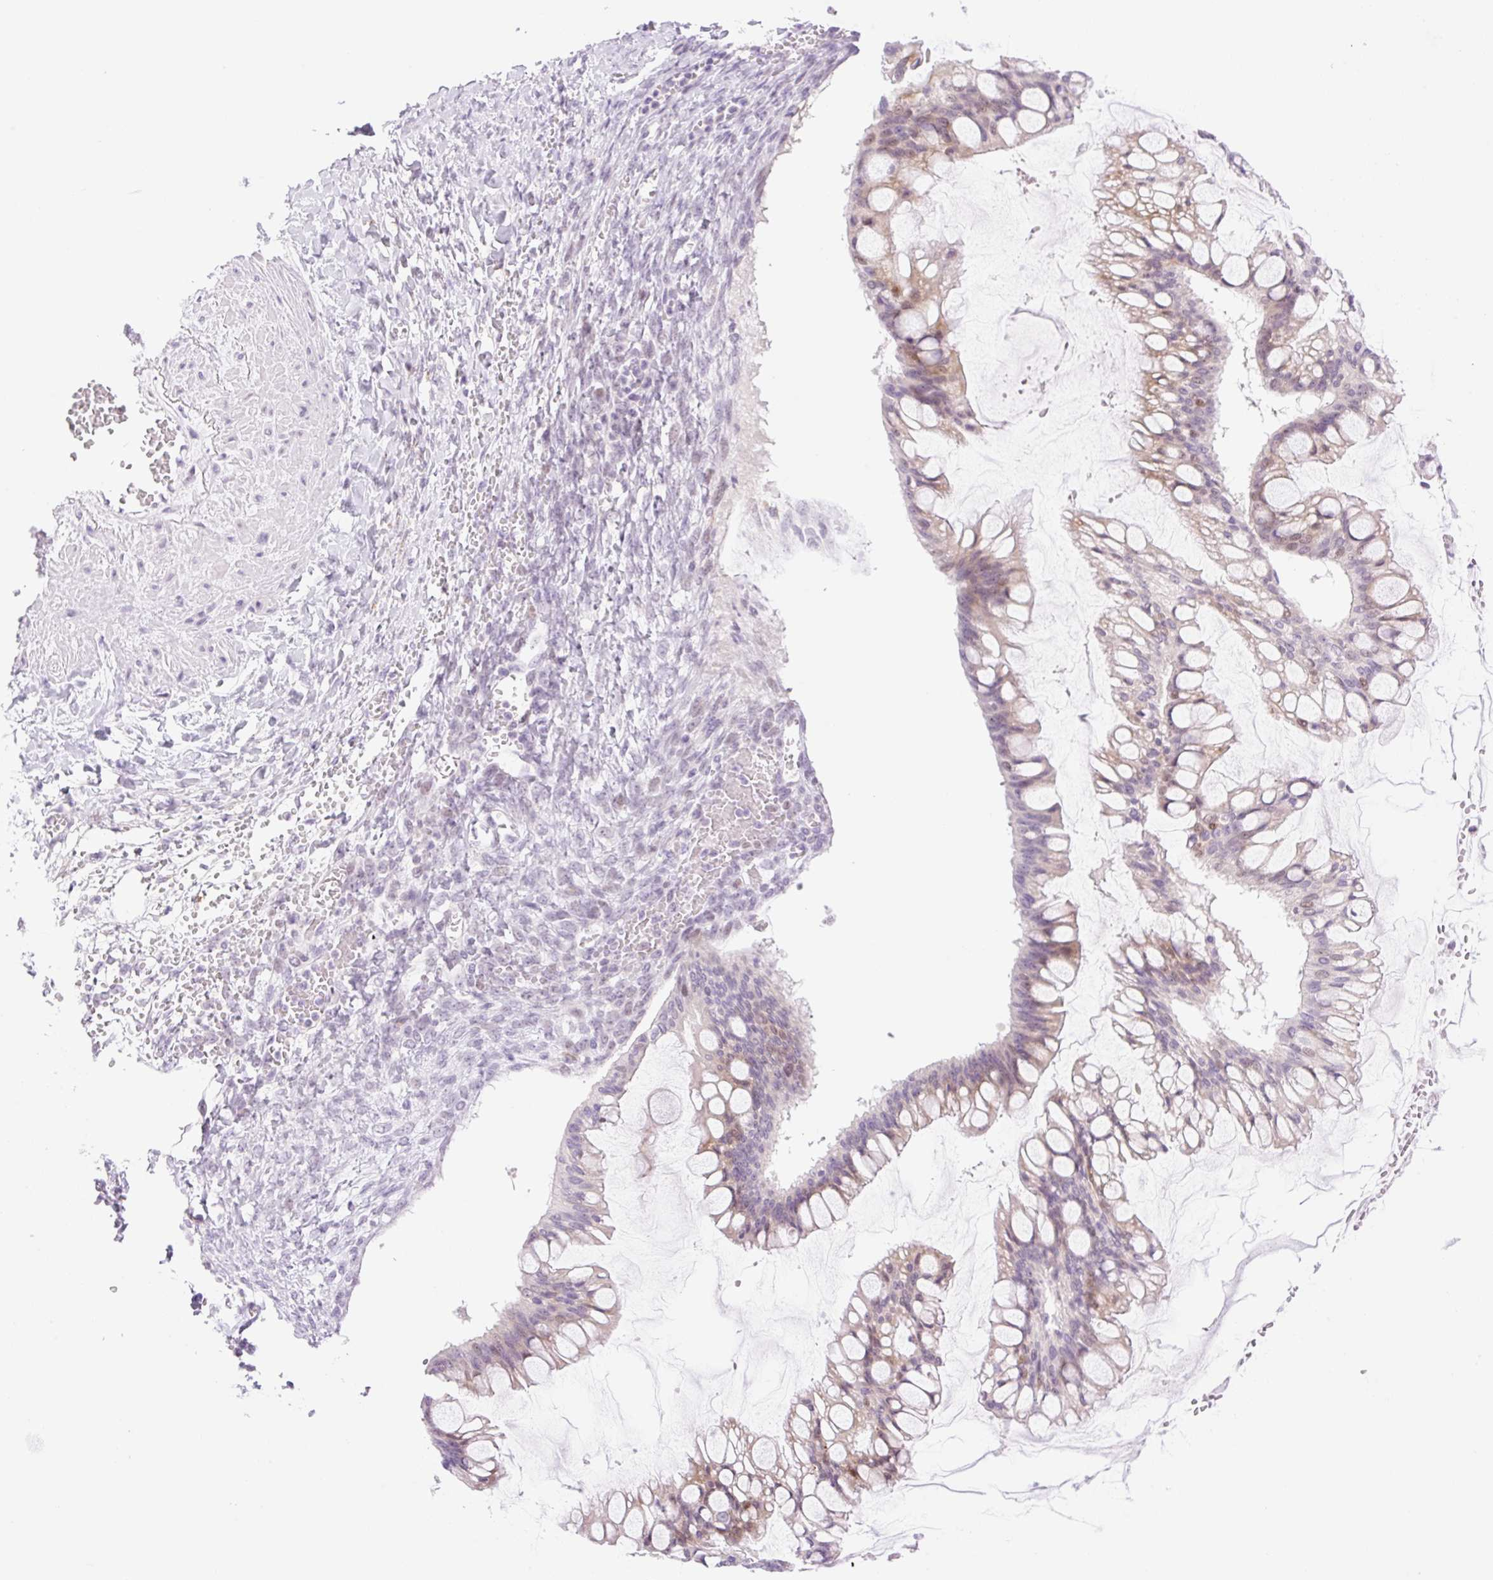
{"staining": {"intensity": "weak", "quantity": "25%-75%", "location": "cytoplasmic/membranous,nuclear"}, "tissue": "ovarian cancer", "cell_type": "Tumor cells", "image_type": "cancer", "snomed": [{"axis": "morphology", "description": "Cystadenocarcinoma, mucinous, NOS"}, {"axis": "topography", "description": "Ovary"}], "caption": "Human ovarian mucinous cystadenocarcinoma stained with a brown dye shows weak cytoplasmic/membranous and nuclear positive expression in approximately 25%-75% of tumor cells.", "gene": "SPRYD4", "patient": {"sex": "female", "age": 73}}